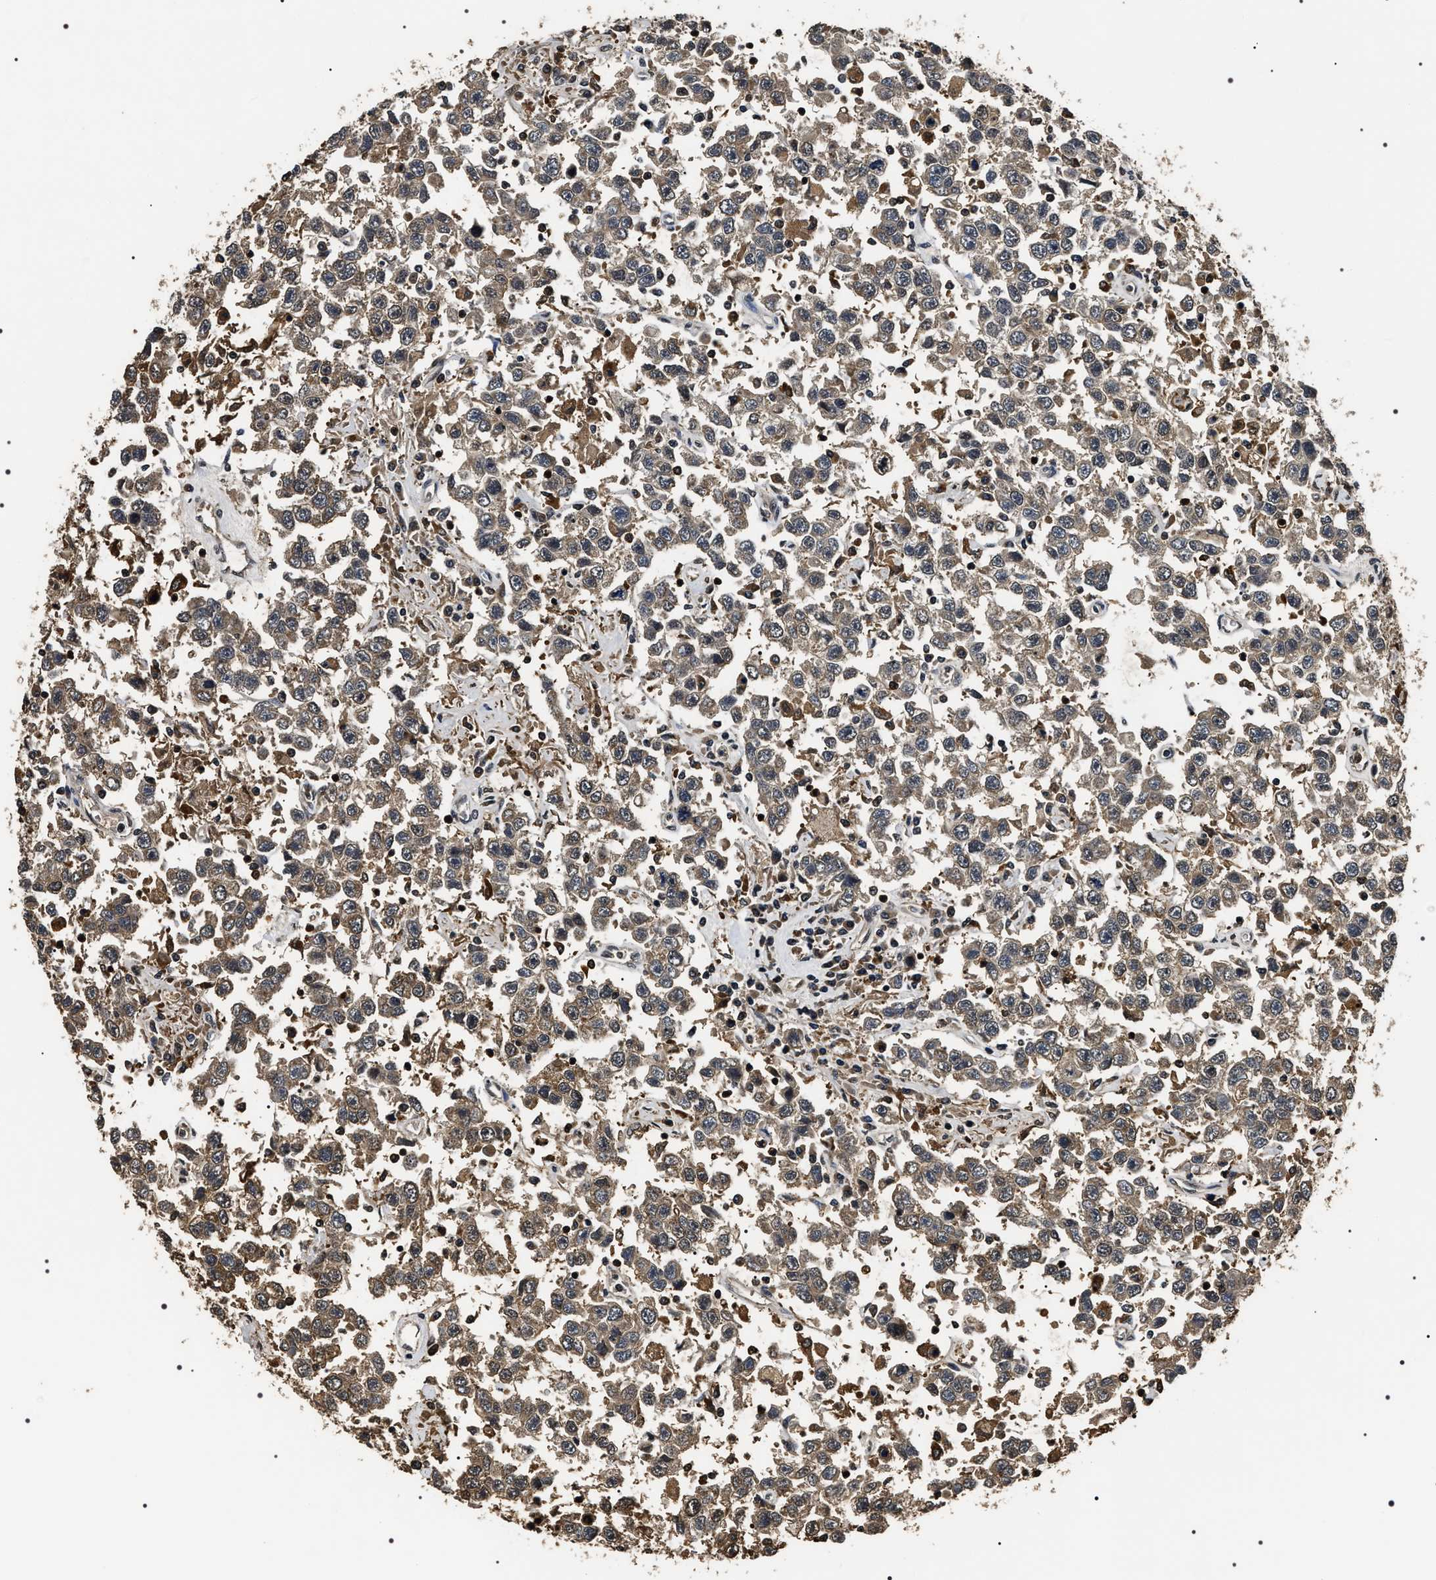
{"staining": {"intensity": "moderate", "quantity": "25%-75%", "location": "cytoplasmic/membranous"}, "tissue": "testis cancer", "cell_type": "Tumor cells", "image_type": "cancer", "snomed": [{"axis": "morphology", "description": "Seminoma, NOS"}, {"axis": "topography", "description": "Testis"}], "caption": "Seminoma (testis) stained with a protein marker displays moderate staining in tumor cells.", "gene": "ARHGAP22", "patient": {"sex": "male", "age": 41}}